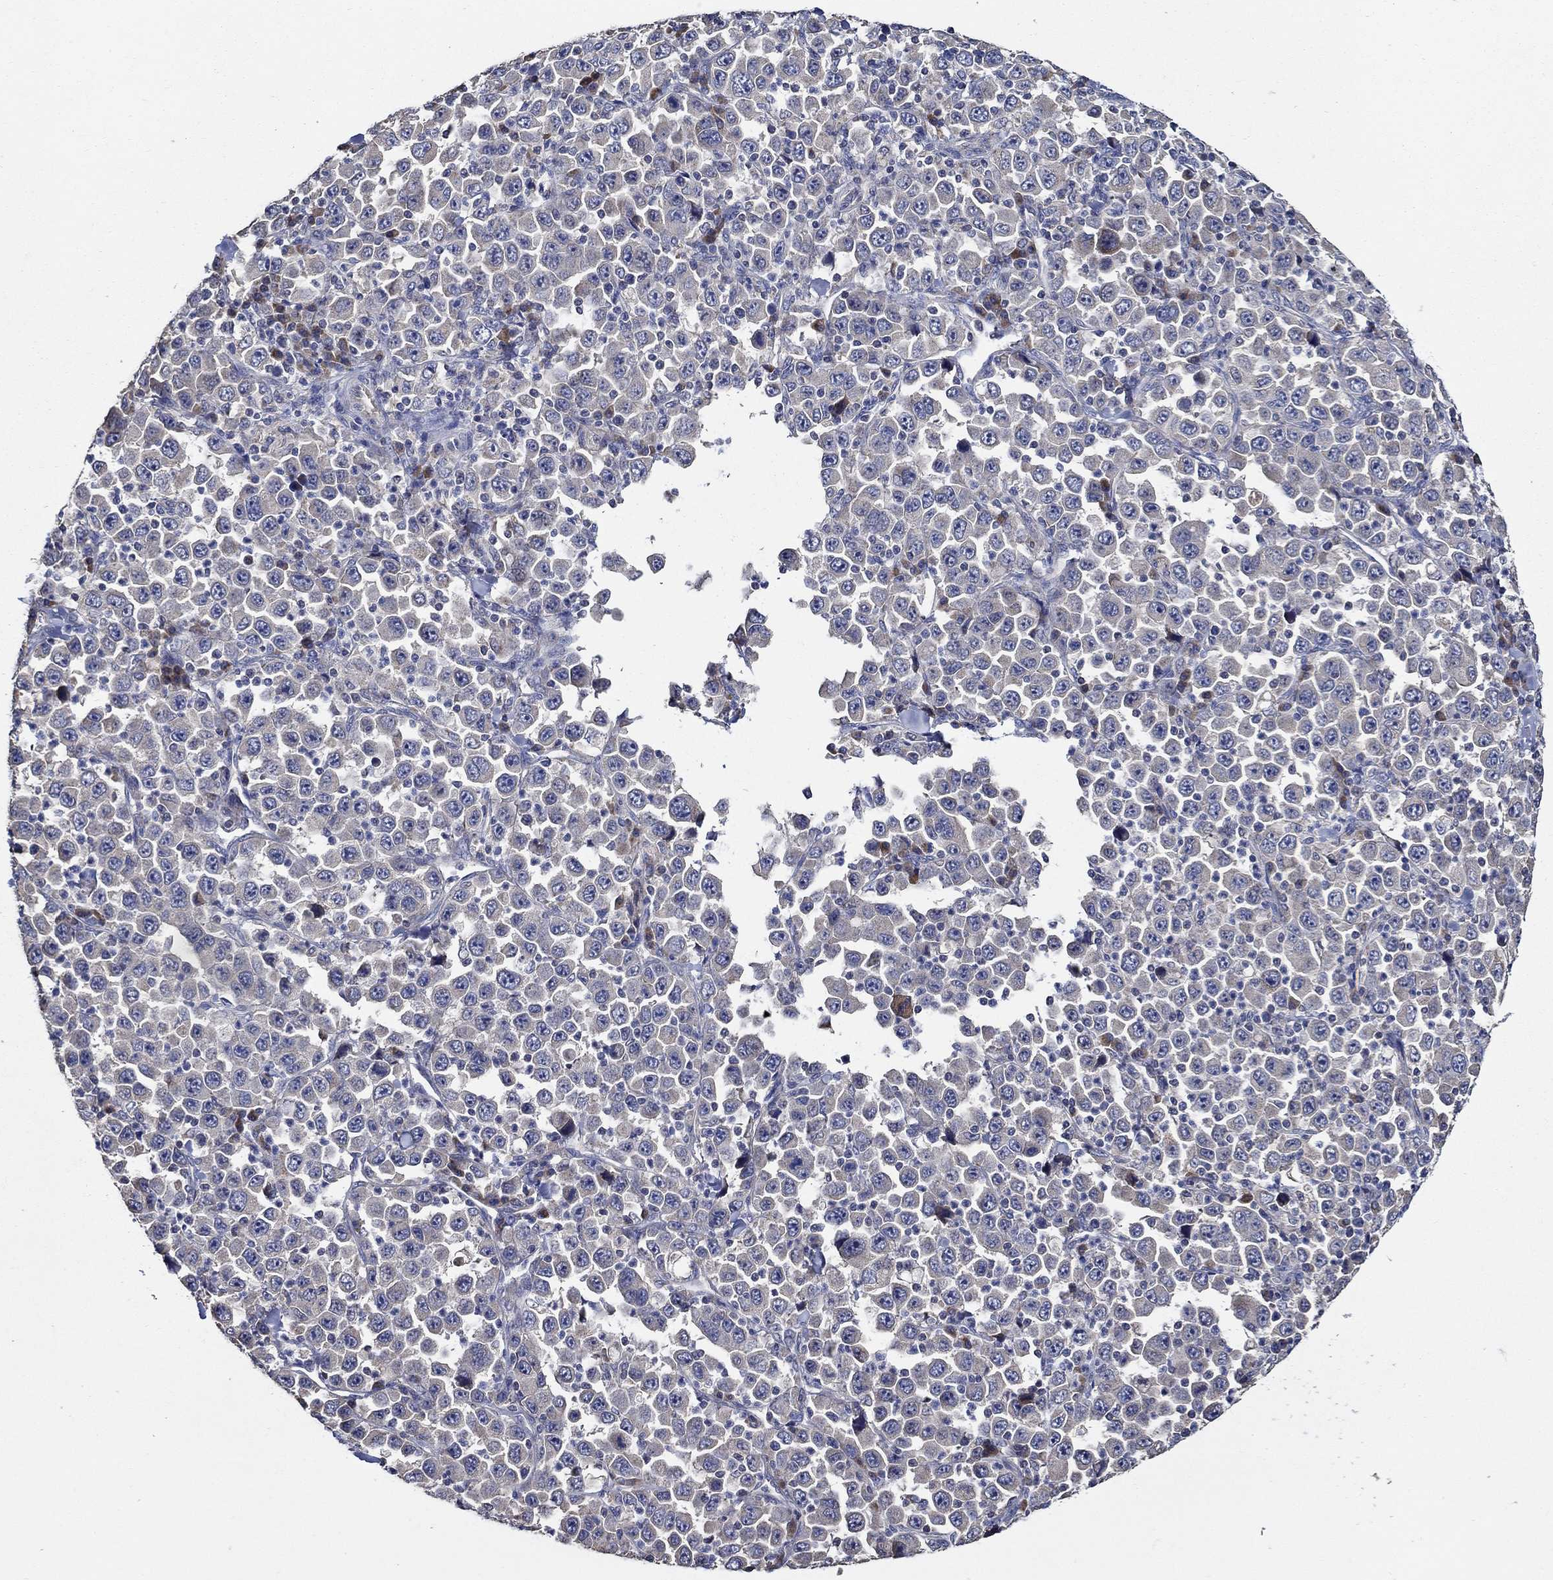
{"staining": {"intensity": "negative", "quantity": "none", "location": "none"}, "tissue": "stomach cancer", "cell_type": "Tumor cells", "image_type": "cancer", "snomed": [{"axis": "morphology", "description": "Normal tissue, NOS"}, {"axis": "morphology", "description": "Adenocarcinoma, NOS"}, {"axis": "topography", "description": "Stomach, upper"}, {"axis": "topography", "description": "Stomach"}], "caption": "The histopathology image displays no staining of tumor cells in stomach cancer.", "gene": "WDR53", "patient": {"sex": "male", "age": 59}}